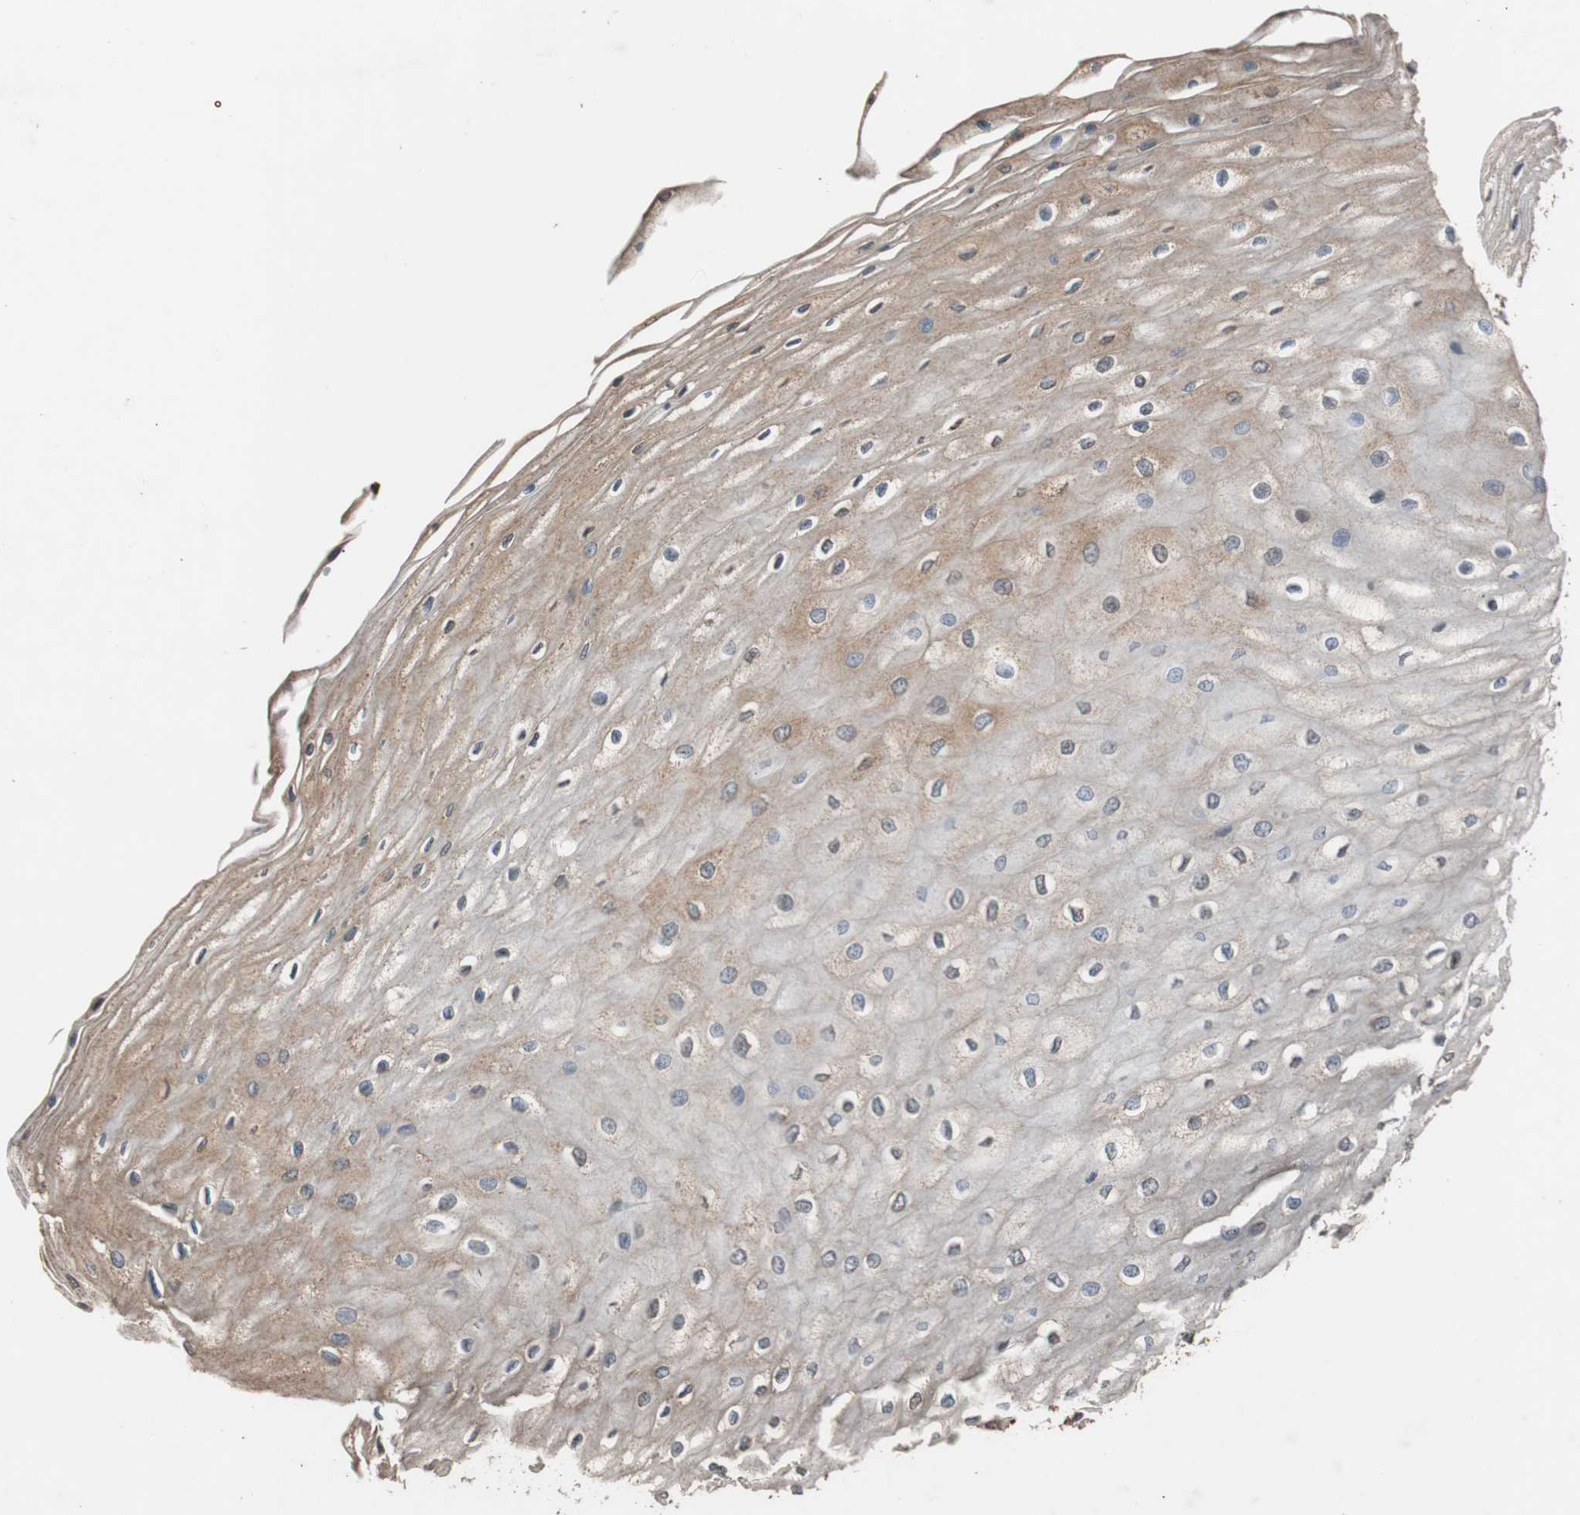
{"staining": {"intensity": "moderate", "quantity": ">75%", "location": "cytoplasmic/membranous"}, "tissue": "esophagus", "cell_type": "Squamous epithelial cells", "image_type": "normal", "snomed": [{"axis": "morphology", "description": "Normal tissue, NOS"}, {"axis": "morphology", "description": "Squamous cell carcinoma, NOS"}, {"axis": "topography", "description": "Esophagus"}], "caption": "The histopathology image exhibits immunohistochemical staining of benign esophagus. There is moderate cytoplasmic/membranous positivity is appreciated in about >75% of squamous epithelial cells. The protein of interest is stained brown, and the nuclei are stained in blue (DAB (3,3'-diaminobenzidine) IHC with brightfield microscopy, high magnification).", "gene": "PITRM1", "patient": {"sex": "male", "age": 65}}